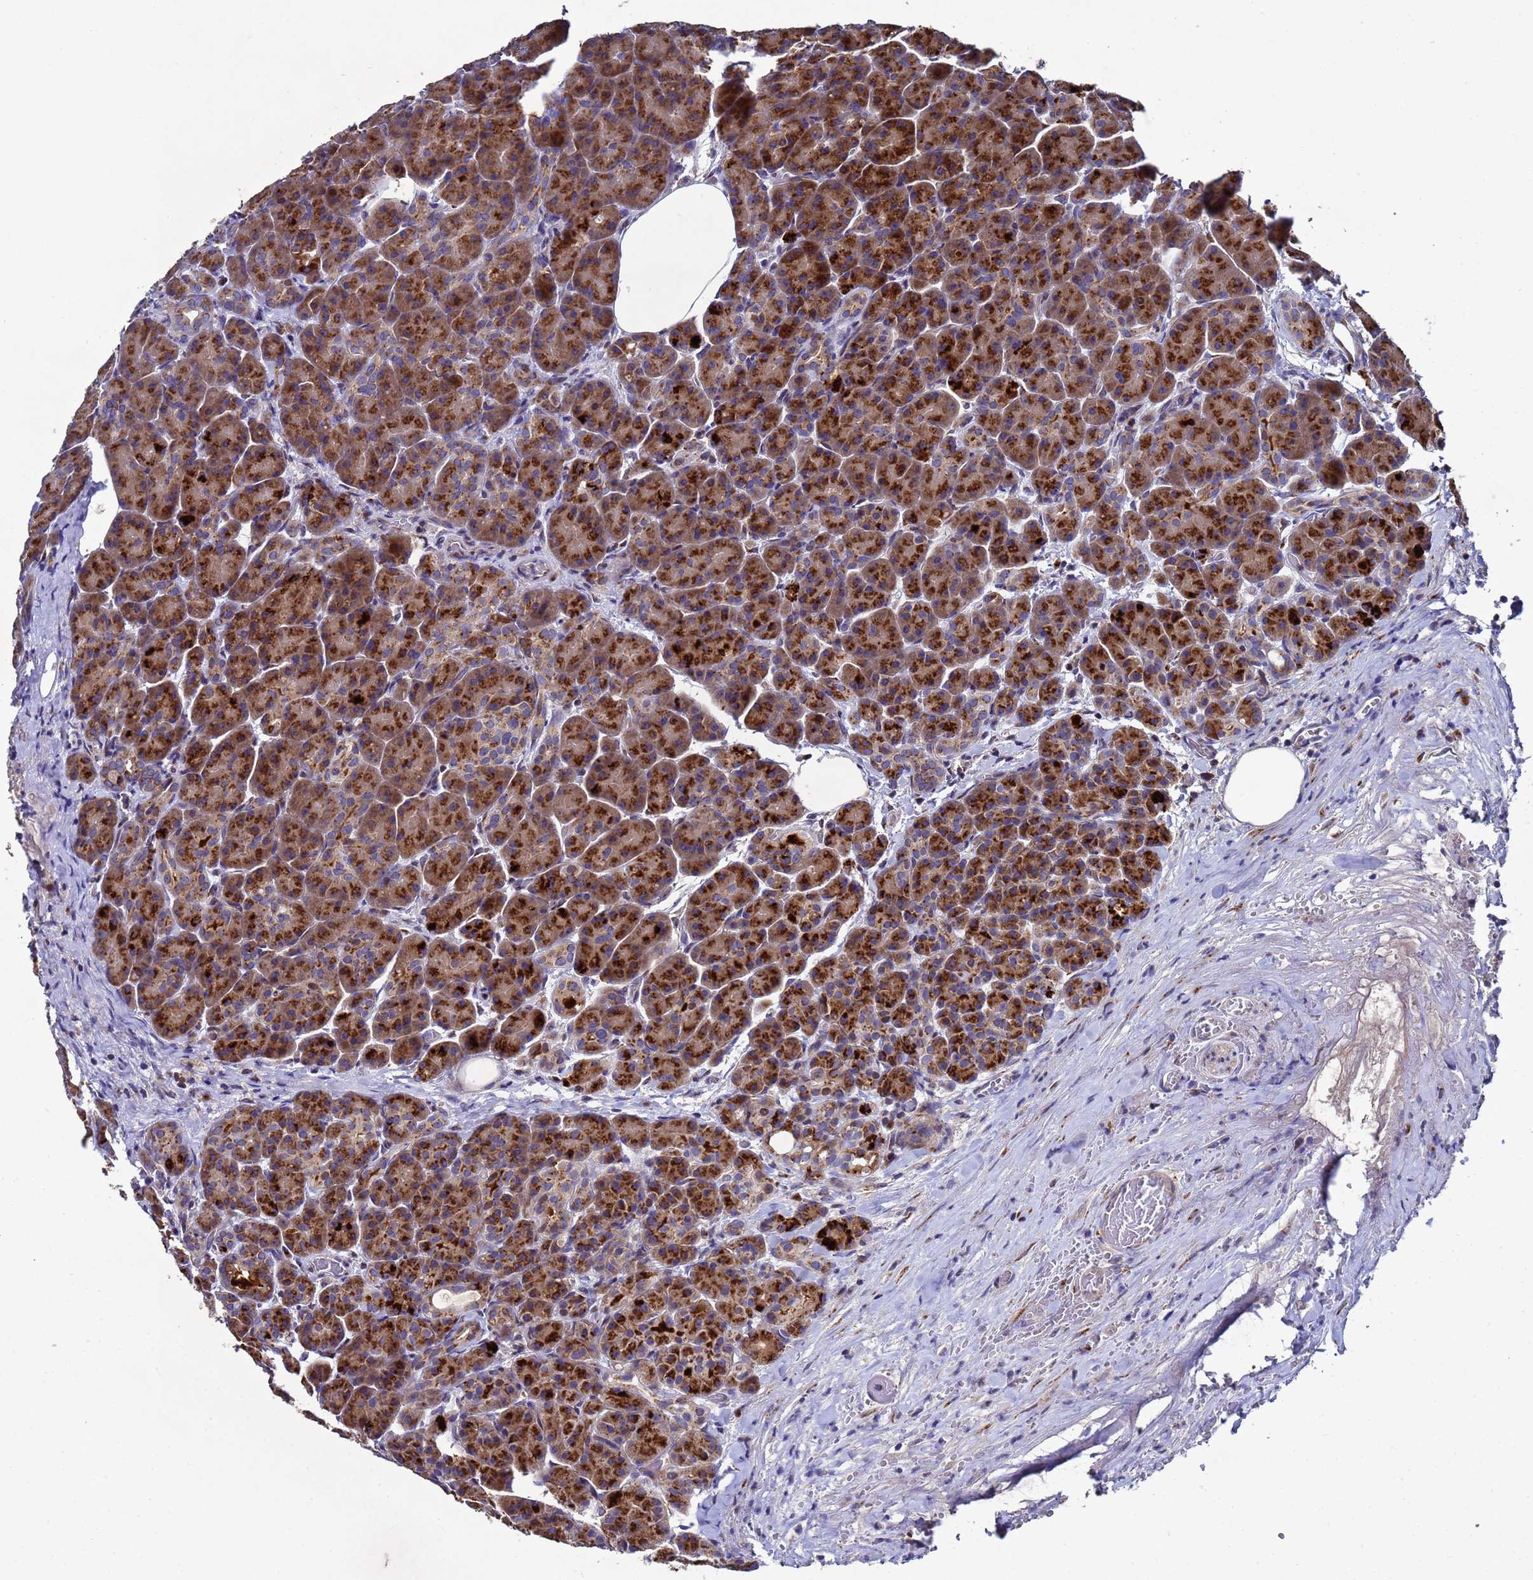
{"staining": {"intensity": "strong", "quantity": ">75%", "location": "cytoplasmic/membranous"}, "tissue": "pancreas", "cell_type": "Exocrine glandular cells", "image_type": "normal", "snomed": [{"axis": "morphology", "description": "Normal tissue, NOS"}, {"axis": "topography", "description": "Pancreas"}], "caption": "Unremarkable pancreas demonstrates strong cytoplasmic/membranous positivity in about >75% of exocrine glandular cells.", "gene": "NSUN6", "patient": {"sex": "male", "age": 63}}